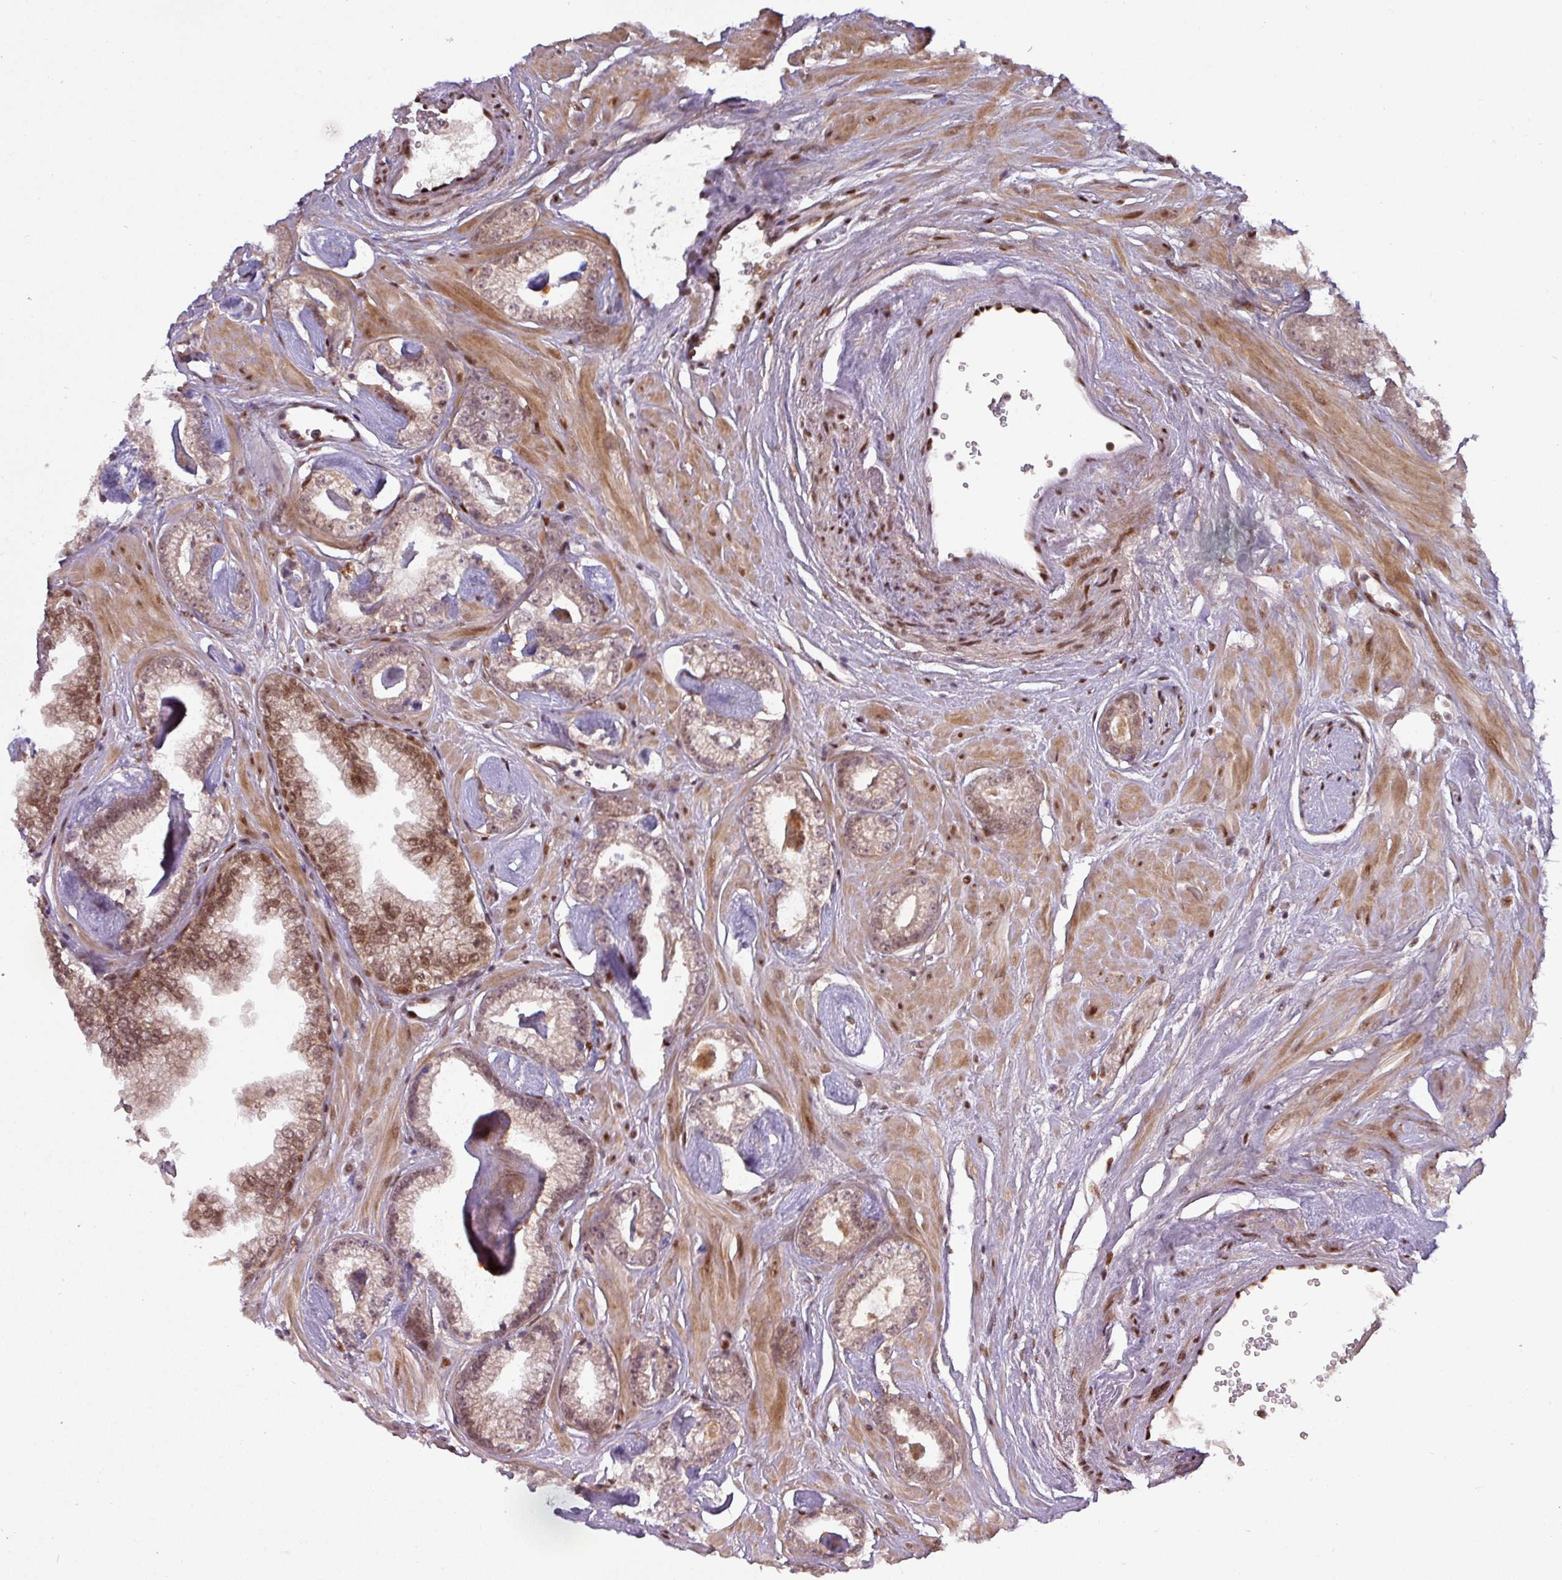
{"staining": {"intensity": "weak", "quantity": "25%-75%", "location": "cytoplasmic/membranous,nuclear"}, "tissue": "prostate cancer", "cell_type": "Tumor cells", "image_type": "cancer", "snomed": [{"axis": "morphology", "description": "Adenocarcinoma, Low grade"}, {"axis": "topography", "description": "Prostate"}], "caption": "Protein positivity by IHC shows weak cytoplasmic/membranous and nuclear staining in approximately 25%-75% of tumor cells in prostate cancer.", "gene": "CIC", "patient": {"sex": "male", "age": 60}}